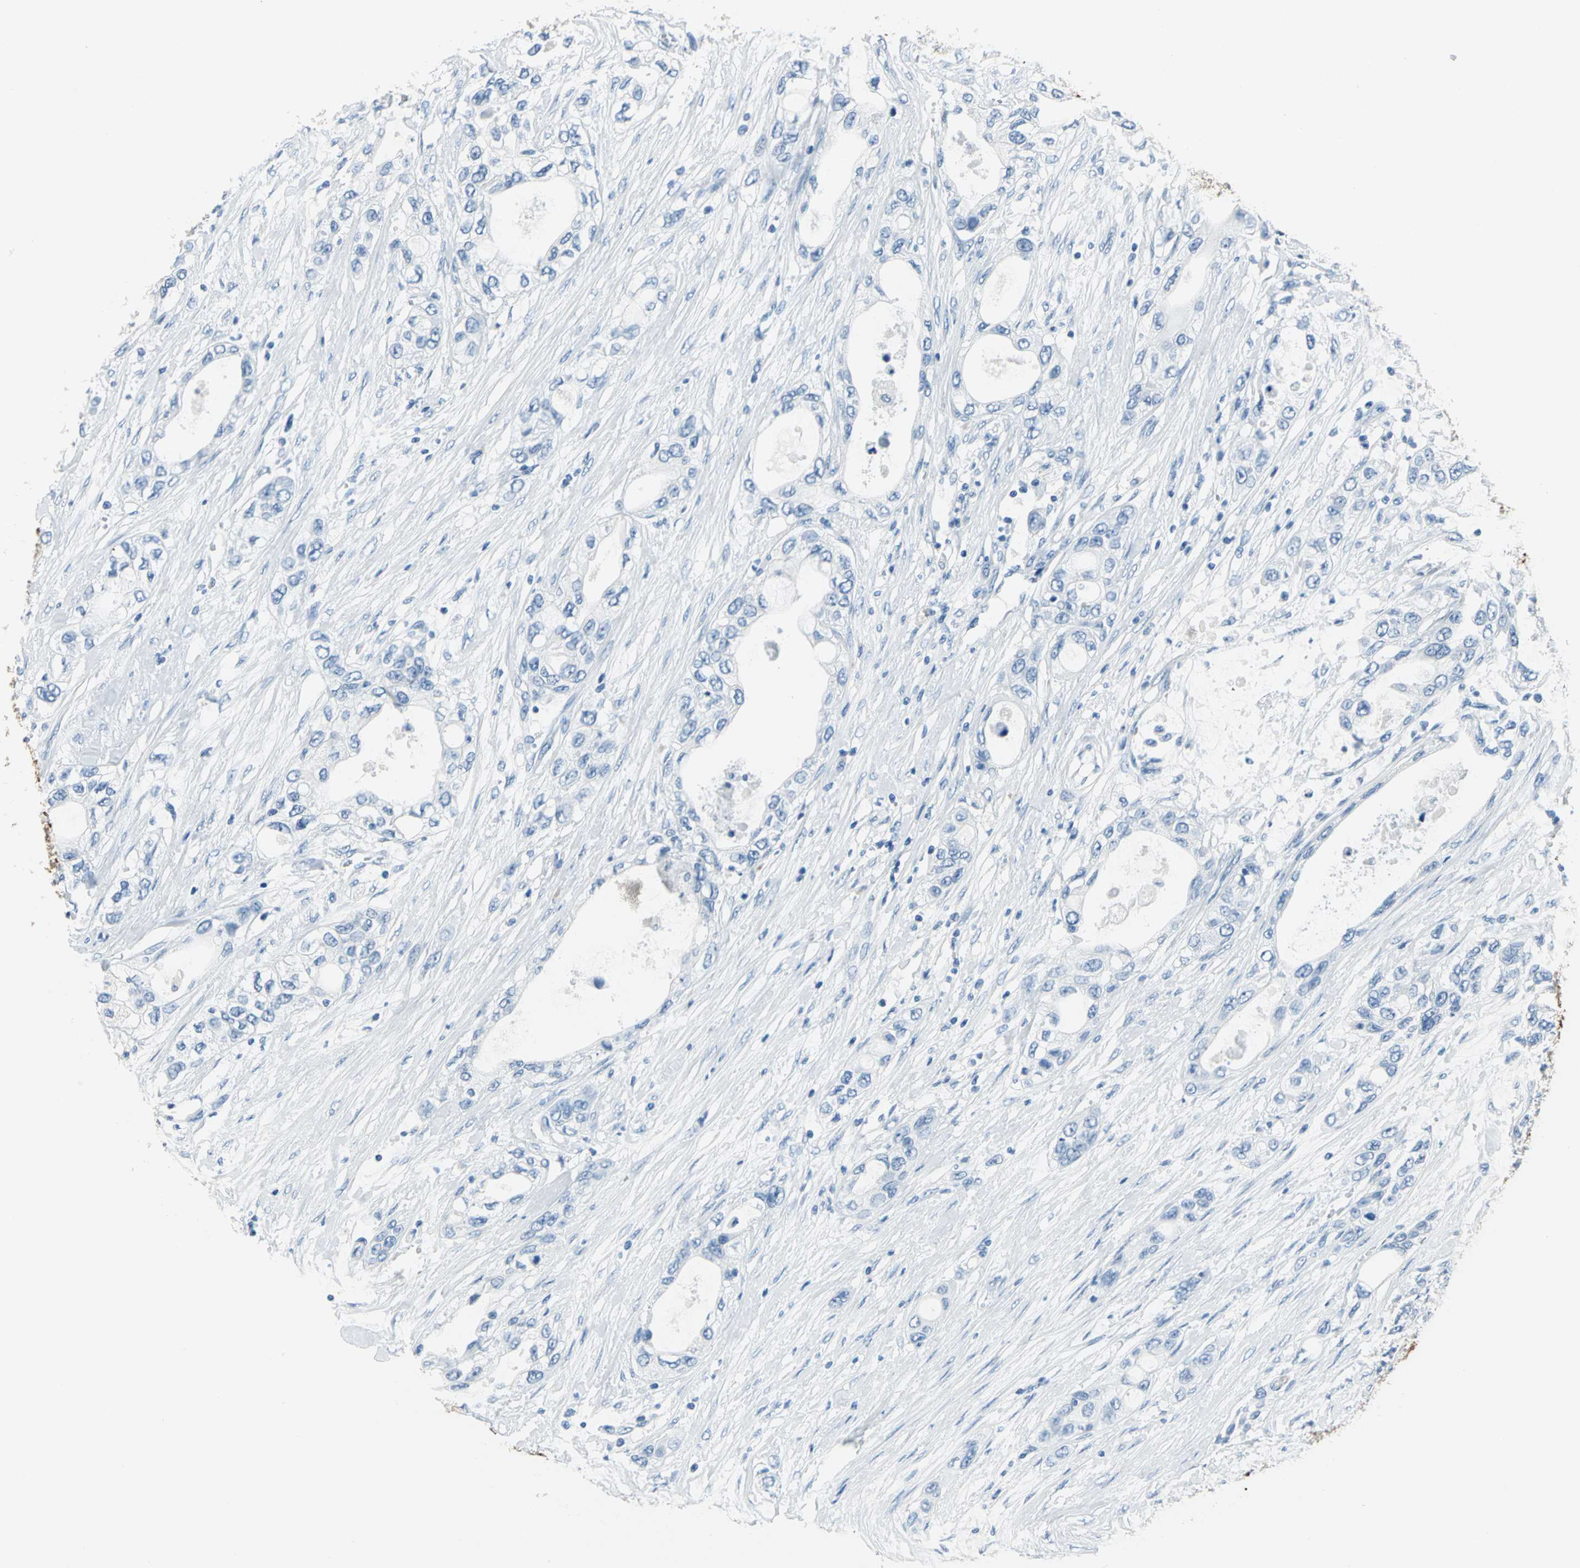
{"staining": {"intensity": "negative", "quantity": "none", "location": "none"}, "tissue": "pancreatic cancer", "cell_type": "Tumor cells", "image_type": "cancer", "snomed": [{"axis": "morphology", "description": "Adenocarcinoma, NOS"}, {"axis": "topography", "description": "Pancreas"}], "caption": "Human adenocarcinoma (pancreatic) stained for a protein using immunohistochemistry (IHC) demonstrates no positivity in tumor cells.", "gene": "PKLR", "patient": {"sex": "female", "age": 70}}